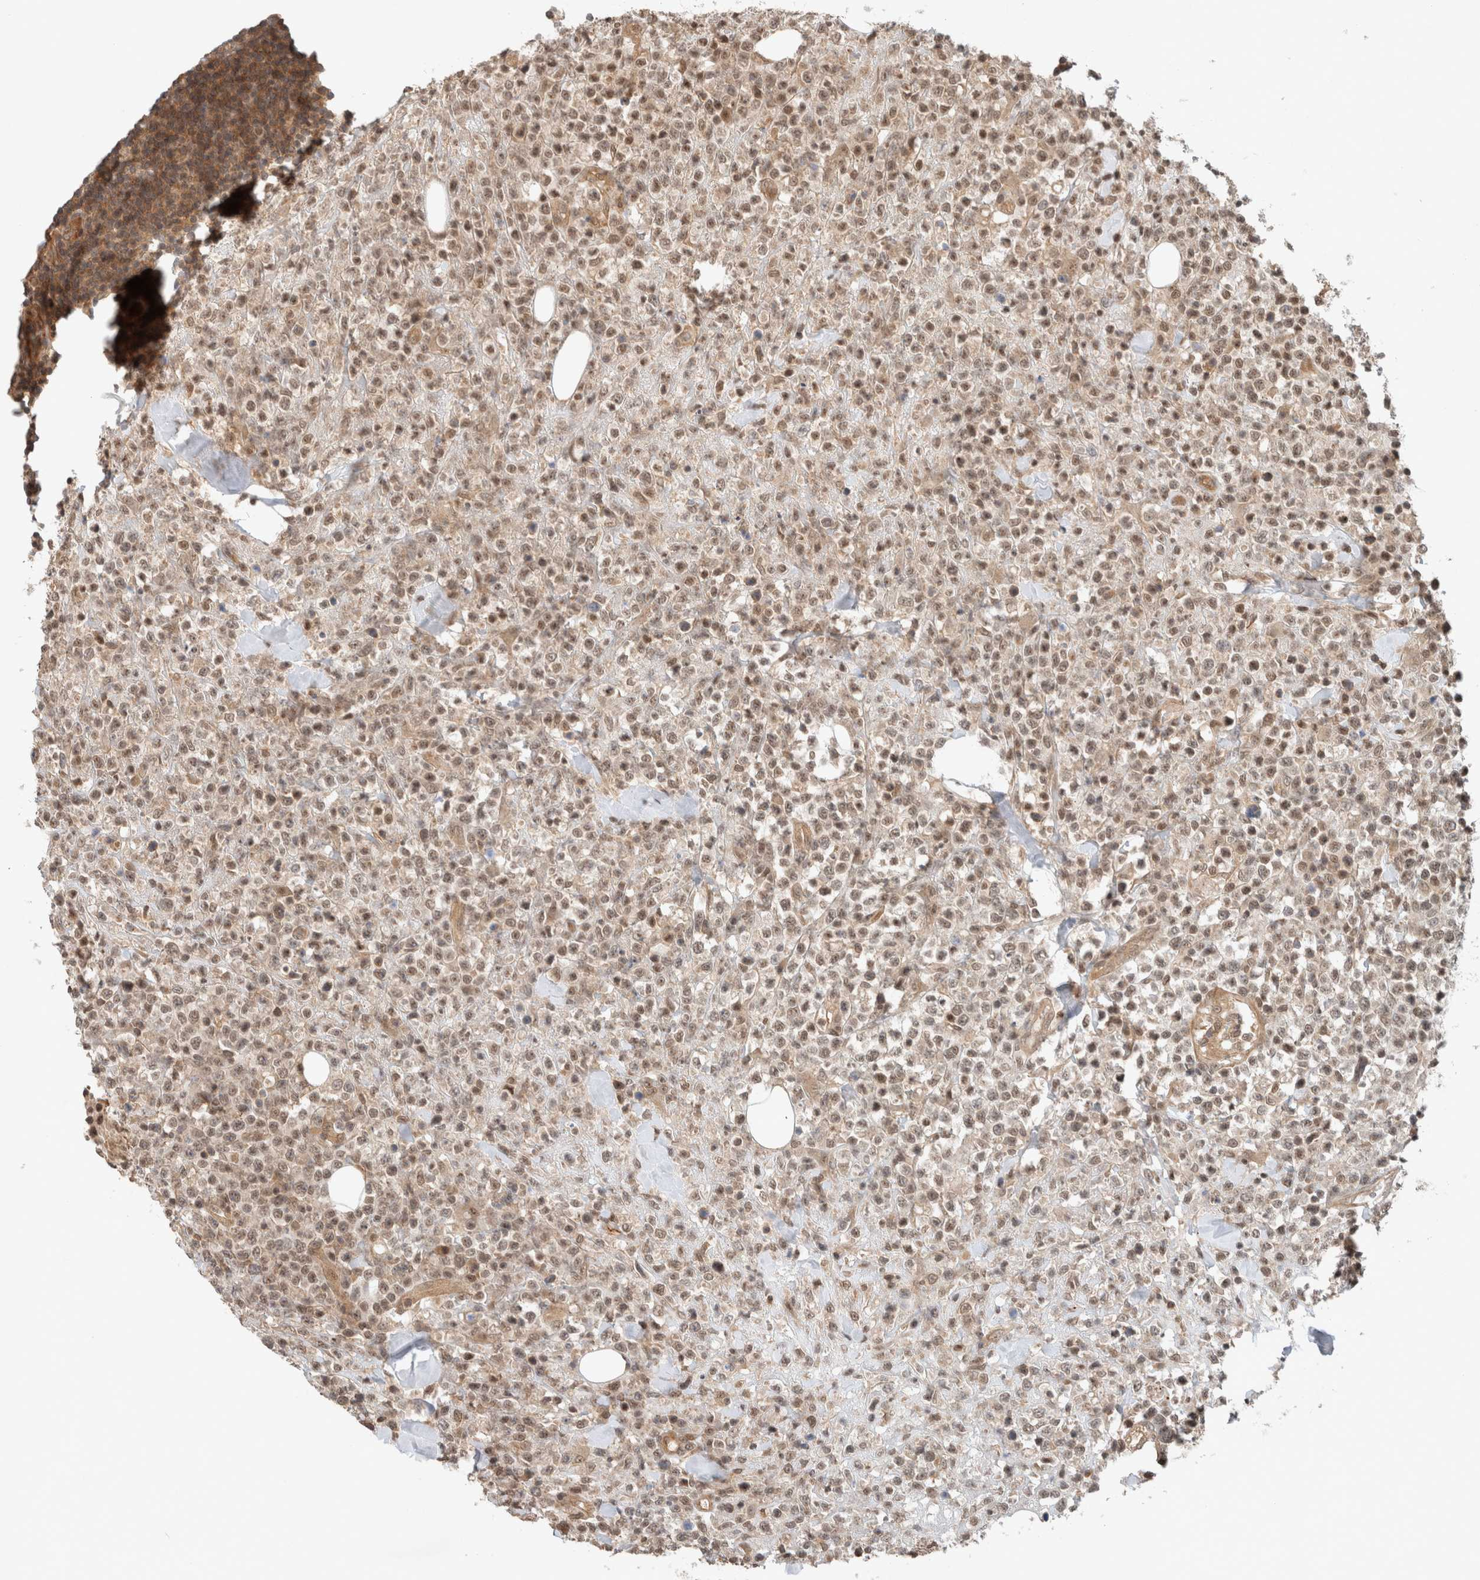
{"staining": {"intensity": "weak", "quantity": ">75%", "location": "nuclear"}, "tissue": "lymphoma", "cell_type": "Tumor cells", "image_type": "cancer", "snomed": [{"axis": "morphology", "description": "Malignant lymphoma, non-Hodgkin's type, High grade"}, {"axis": "topography", "description": "Colon"}], "caption": "Immunohistochemical staining of human high-grade malignant lymphoma, non-Hodgkin's type demonstrates low levels of weak nuclear protein positivity in about >75% of tumor cells.", "gene": "CAAP1", "patient": {"sex": "female", "age": 53}}